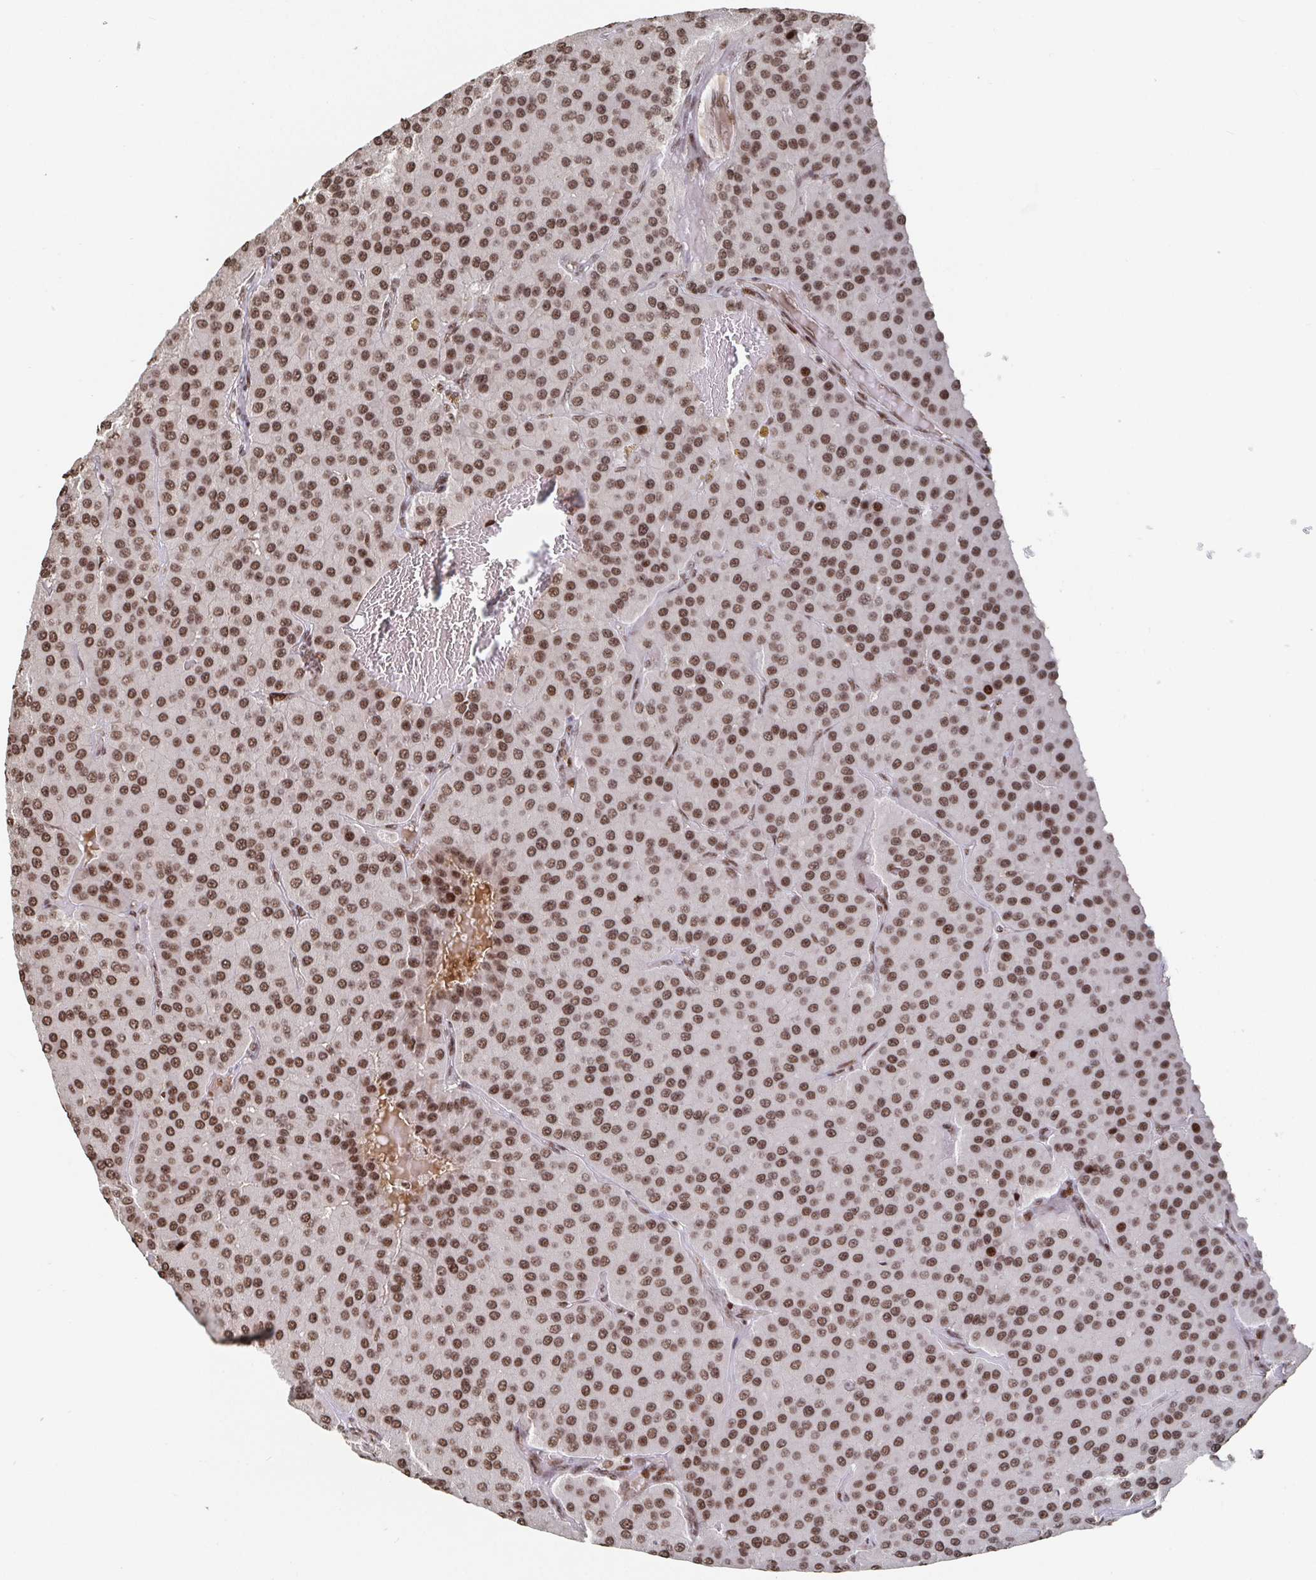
{"staining": {"intensity": "moderate", "quantity": ">75%", "location": "nuclear"}, "tissue": "parathyroid gland", "cell_type": "Glandular cells", "image_type": "normal", "snomed": [{"axis": "morphology", "description": "Normal tissue, NOS"}, {"axis": "morphology", "description": "Adenoma, NOS"}, {"axis": "topography", "description": "Parathyroid gland"}], "caption": "Immunohistochemical staining of benign human parathyroid gland reveals moderate nuclear protein staining in approximately >75% of glandular cells. The protein of interest is shown in brown color, while the nuclei are stained blue.", "gene": "ZDHHC12", "patient": {"sex": "female", "age": 86}}